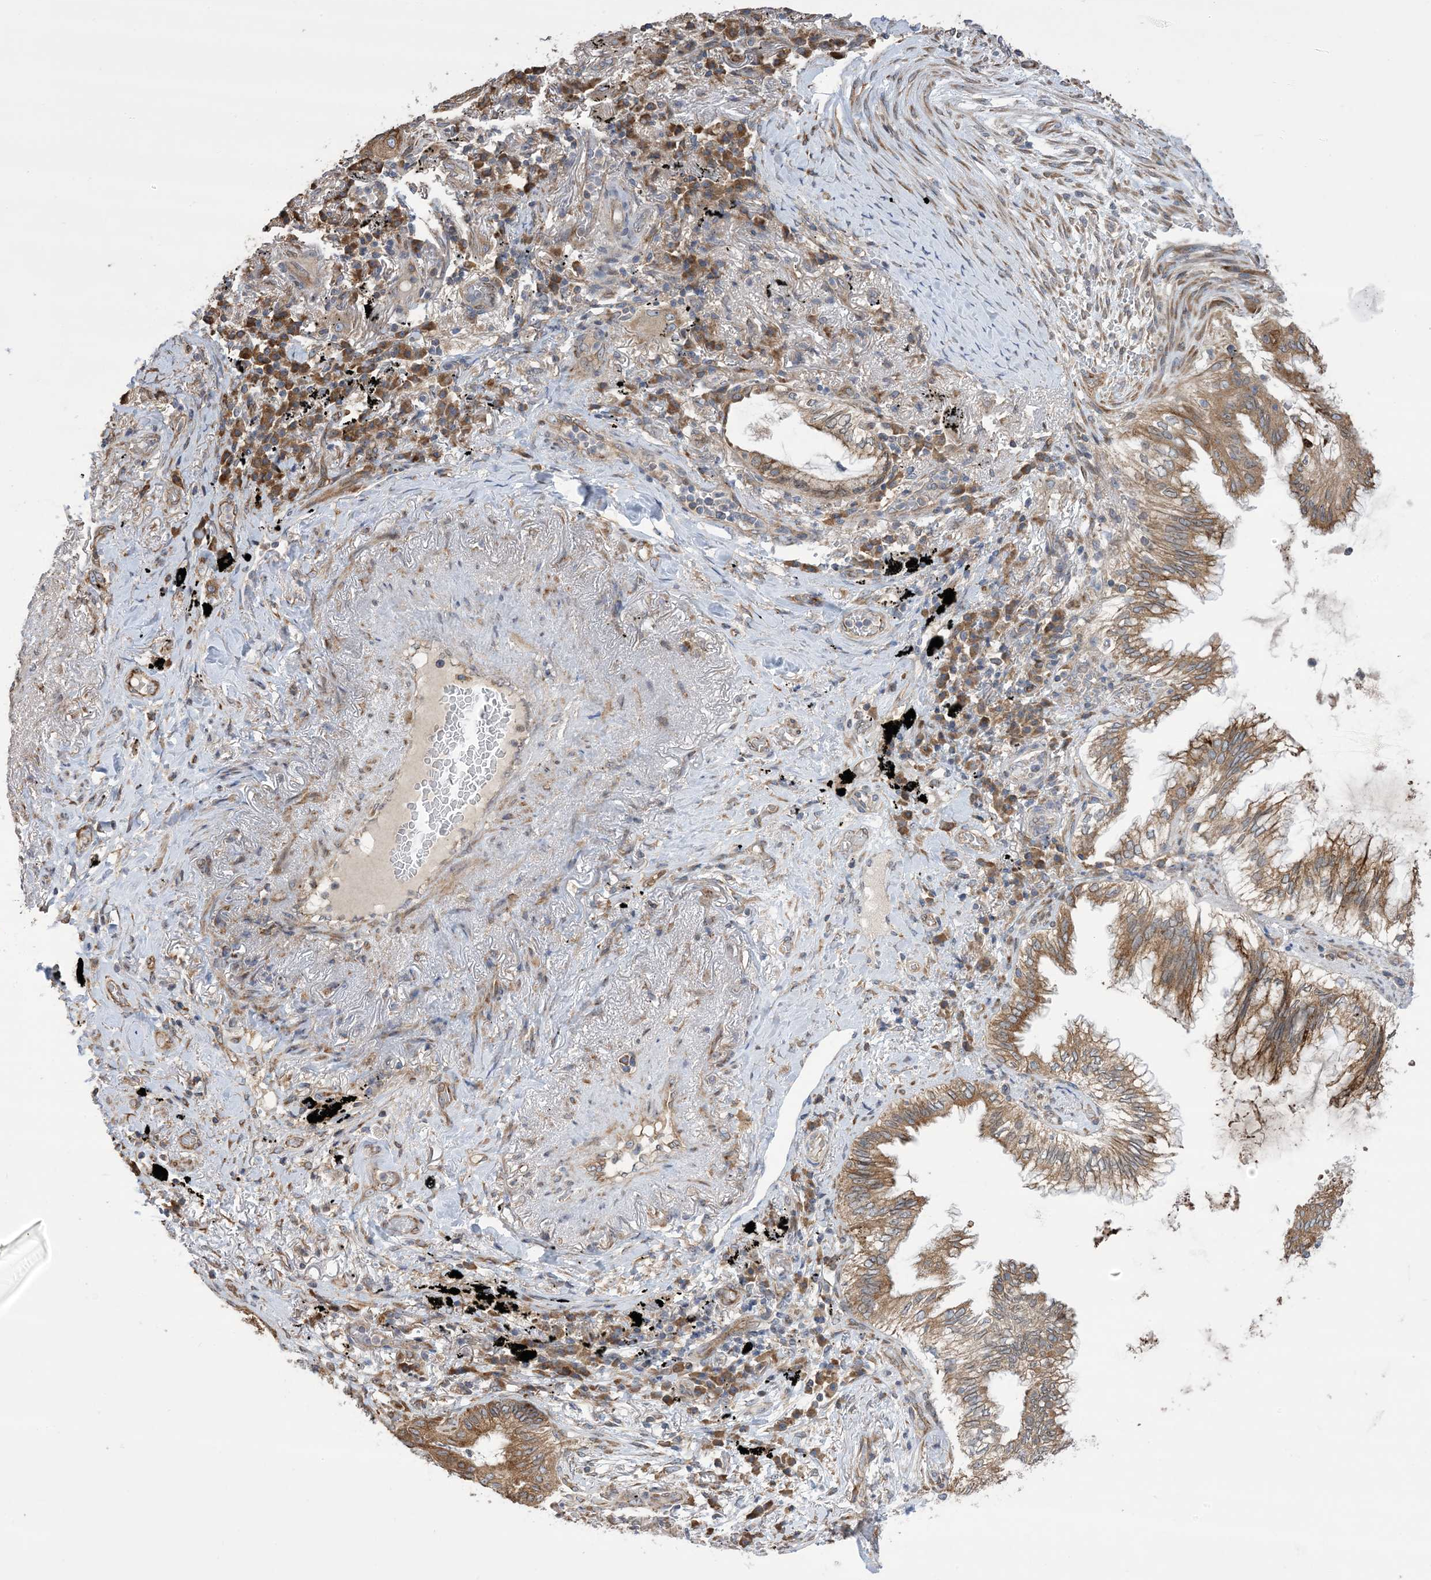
{"staining": {"intensity": "moderate", "quantity": ">75%", "location": "cytoplasmic/membranous"}, "tissue": "lung cancer", "cell_type": "Tumor cells", "image_type": "cancer", "snomed": [{"axis": "morphology", "description": "Adenocarcinoma, NOS"}, {"axis": "topography", "description": "Lung"}], "caption": "Approximately >75% of tumor cells in lung adenocarcinoma show moderate cytoplasmic/membranous protein positivity as visualized by brown immunohistochemical staining.", "gene": "CLEC16A", "patient": {"sex": "female", "age": 70}}